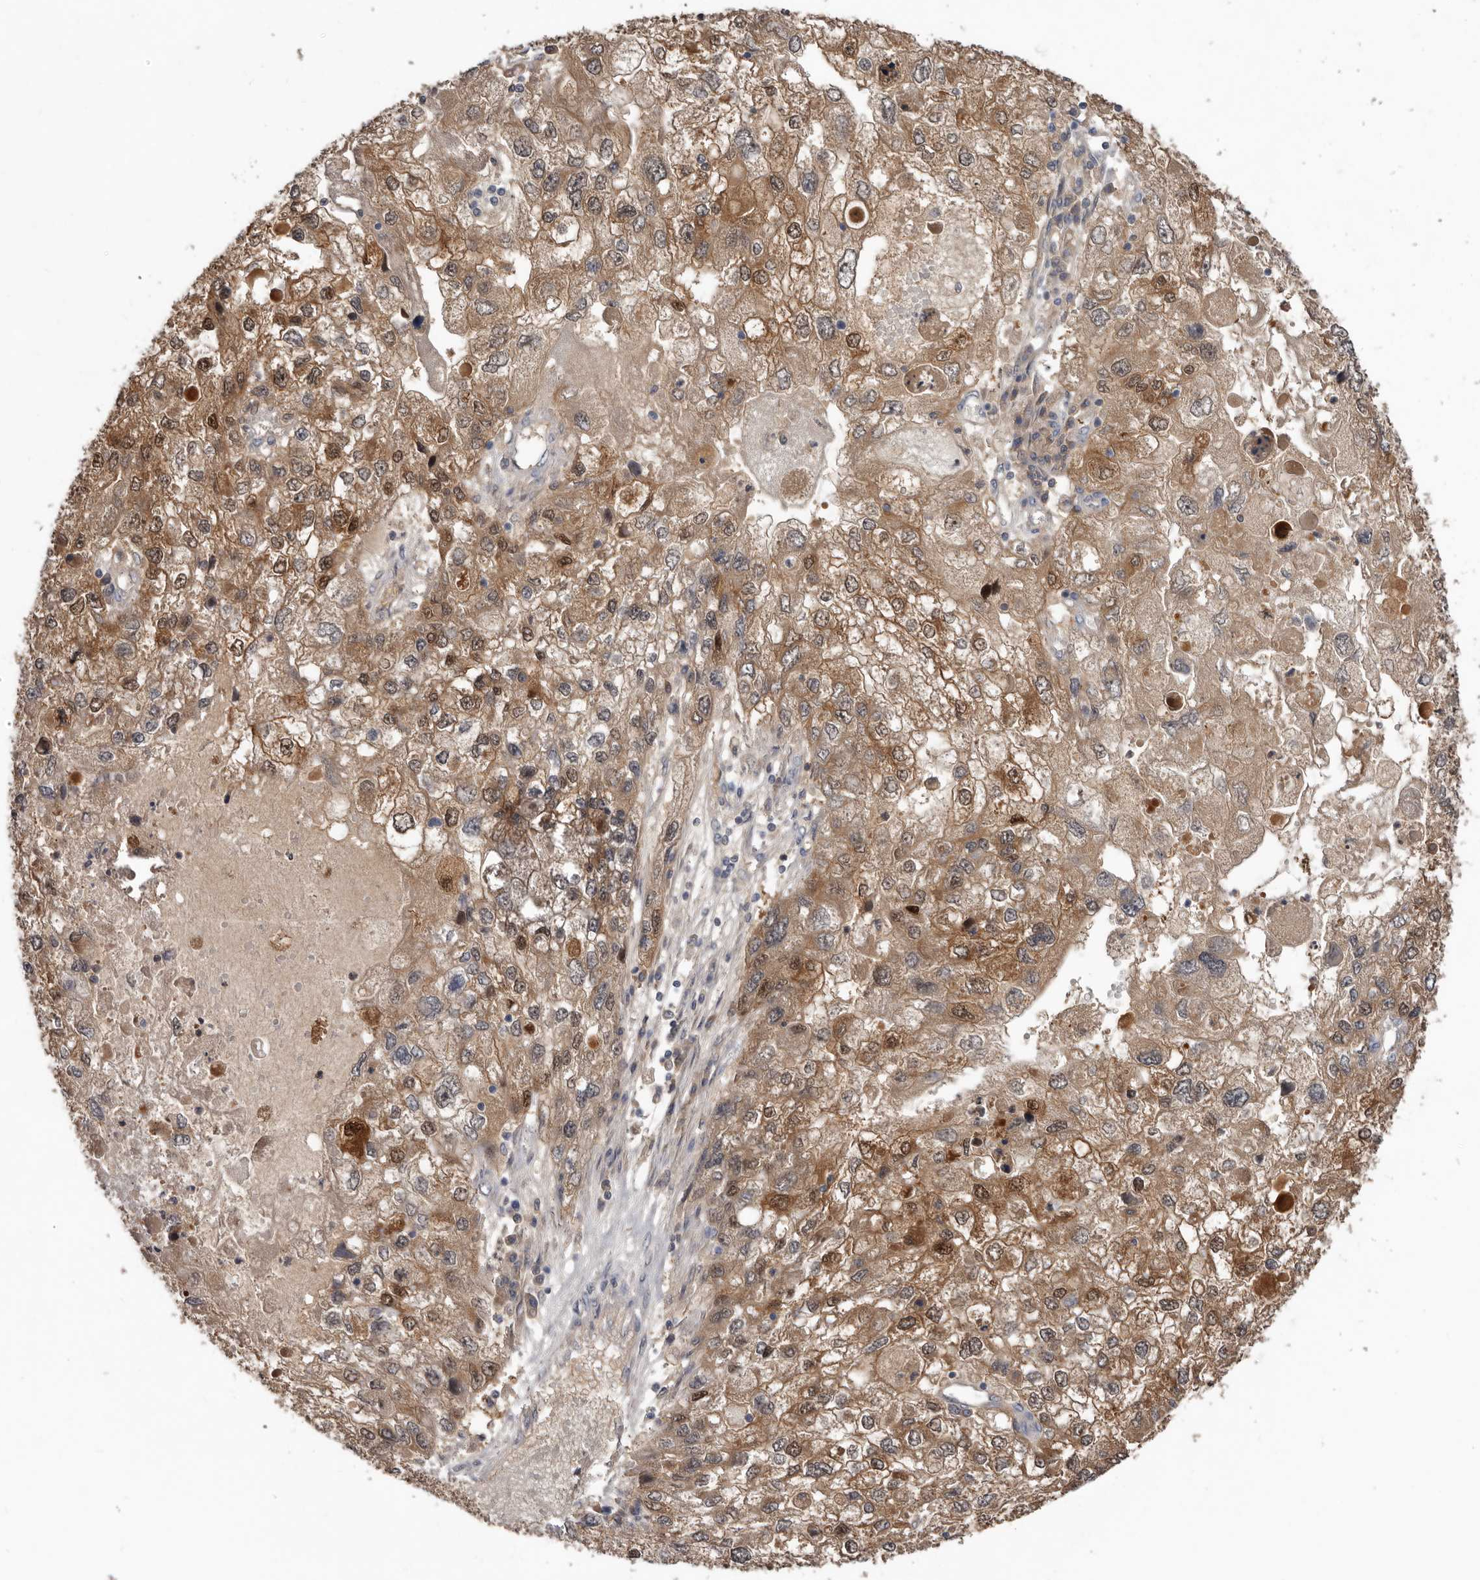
{"staining": {"intensity": "moderate", "quantity": ">75%", "location": "cytoplasmic/membranous,nuclear"}, "tissue": "endometrial cancer", "cell_type": "Tumor cells", "image_type": "cancer", "snomed": [{"axis": "morphology", "description": "Adenocarcinoma, NOS"}, {"axis": "topography", "description": "Endometrium"}], "caption": "Immunohistochemistry histopathology image of endometrial cancer stained for a protein (brown), which reveals medium levels of moderate cytoplasmic/membranous and nuclear positivity in approximately >75% of tumor cells.", "gene": "RBKS", "patient": {"sex": "female", "age": 49}}